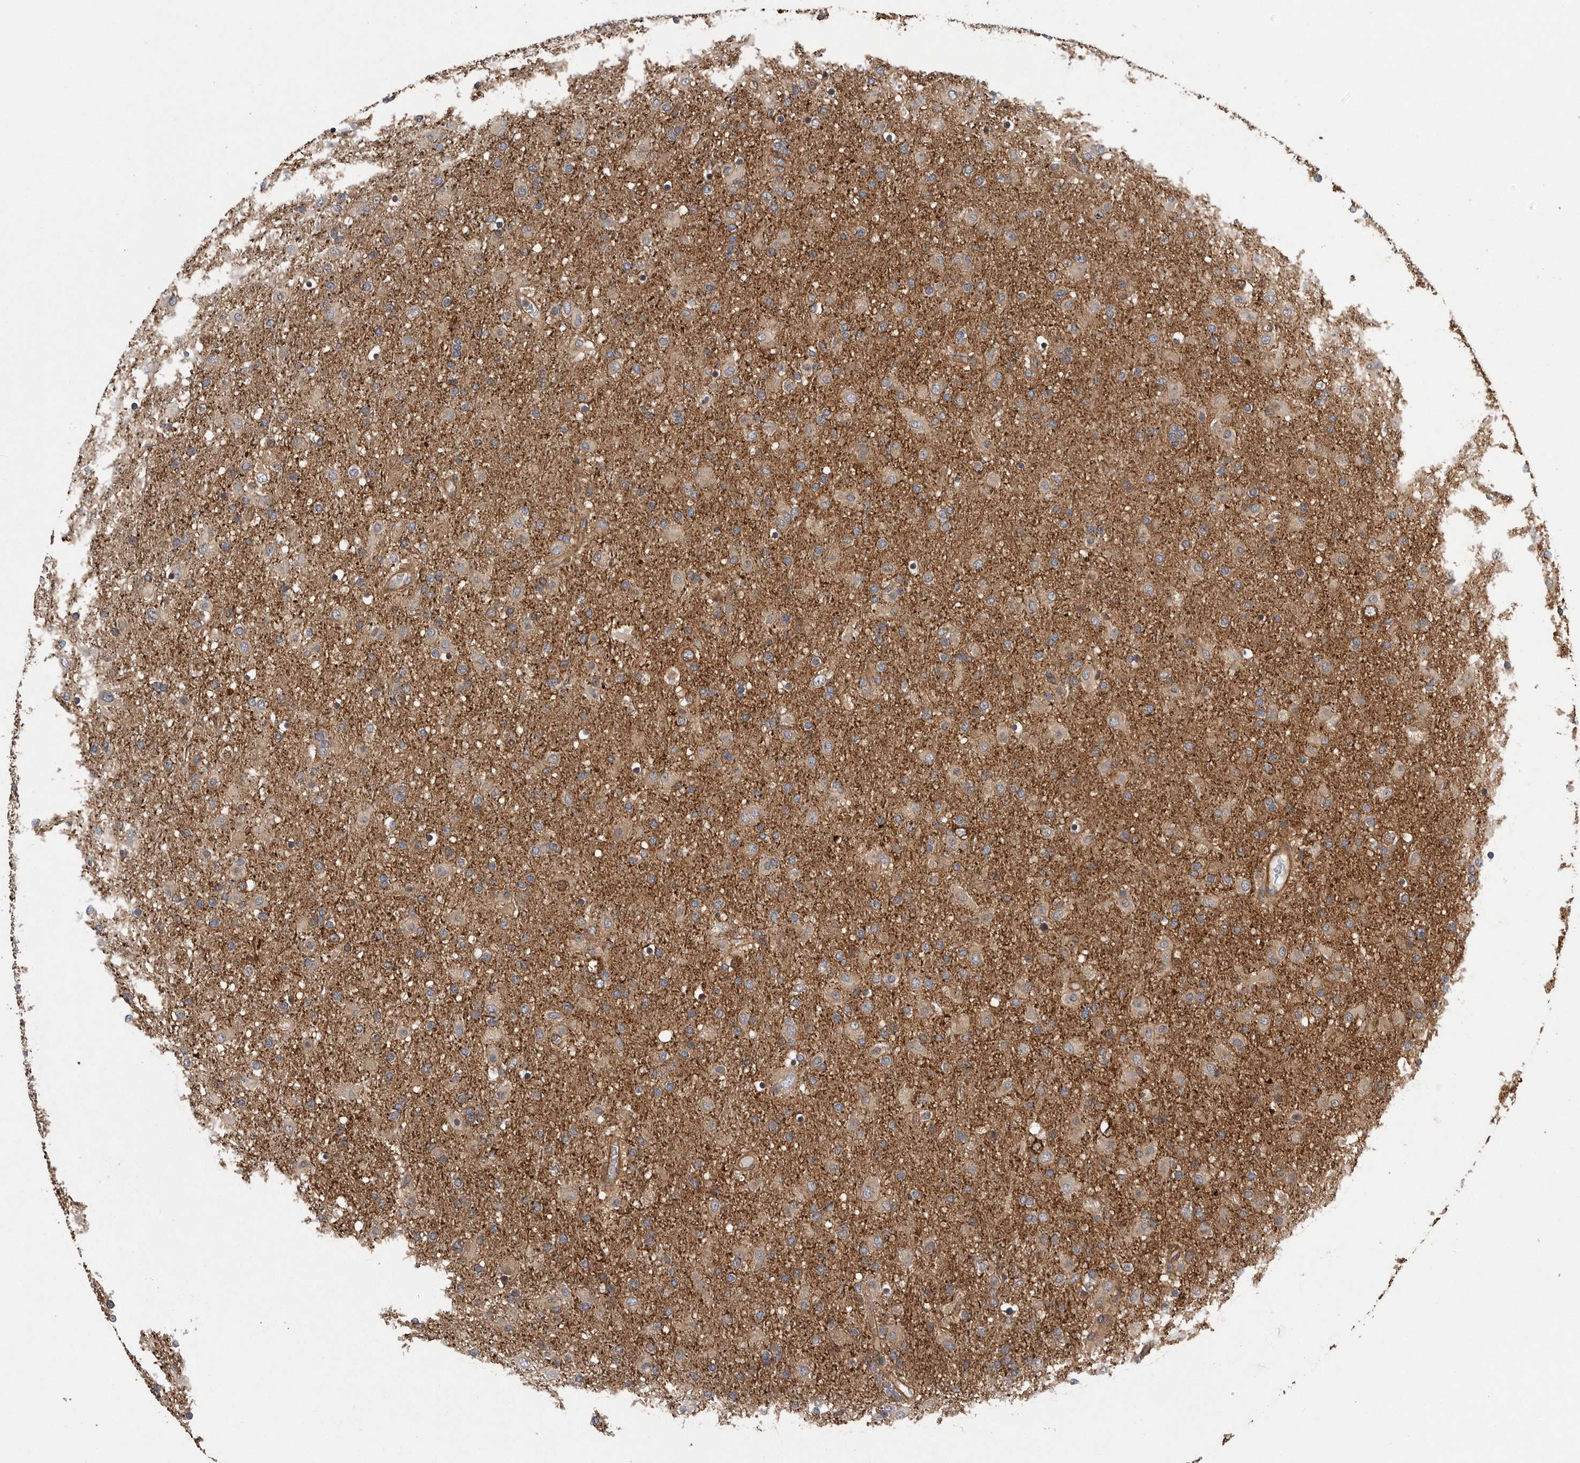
{"staining": {"intensity": "moderate", "quantity": "25%-75%", "location": "cytoplasmic/membranous"}, "tissue": "glioma", "cell_type": "Tumor cells", "image_type": "cancer", "snomed": [{"axis": "morphology", "description": "Glioma, malignant, Low grade"}, {"axis": "topography", "description": "Brain"}], "caption": "An image showing moderate cytoplasmic/membranous expression in approximately 25%-75% of tumor cells in malignant low-grade glioma, as visualized by brown immunohistochemical staining.", "gene": "OXR1", "patient": {"sex": "male", "age": 65}}